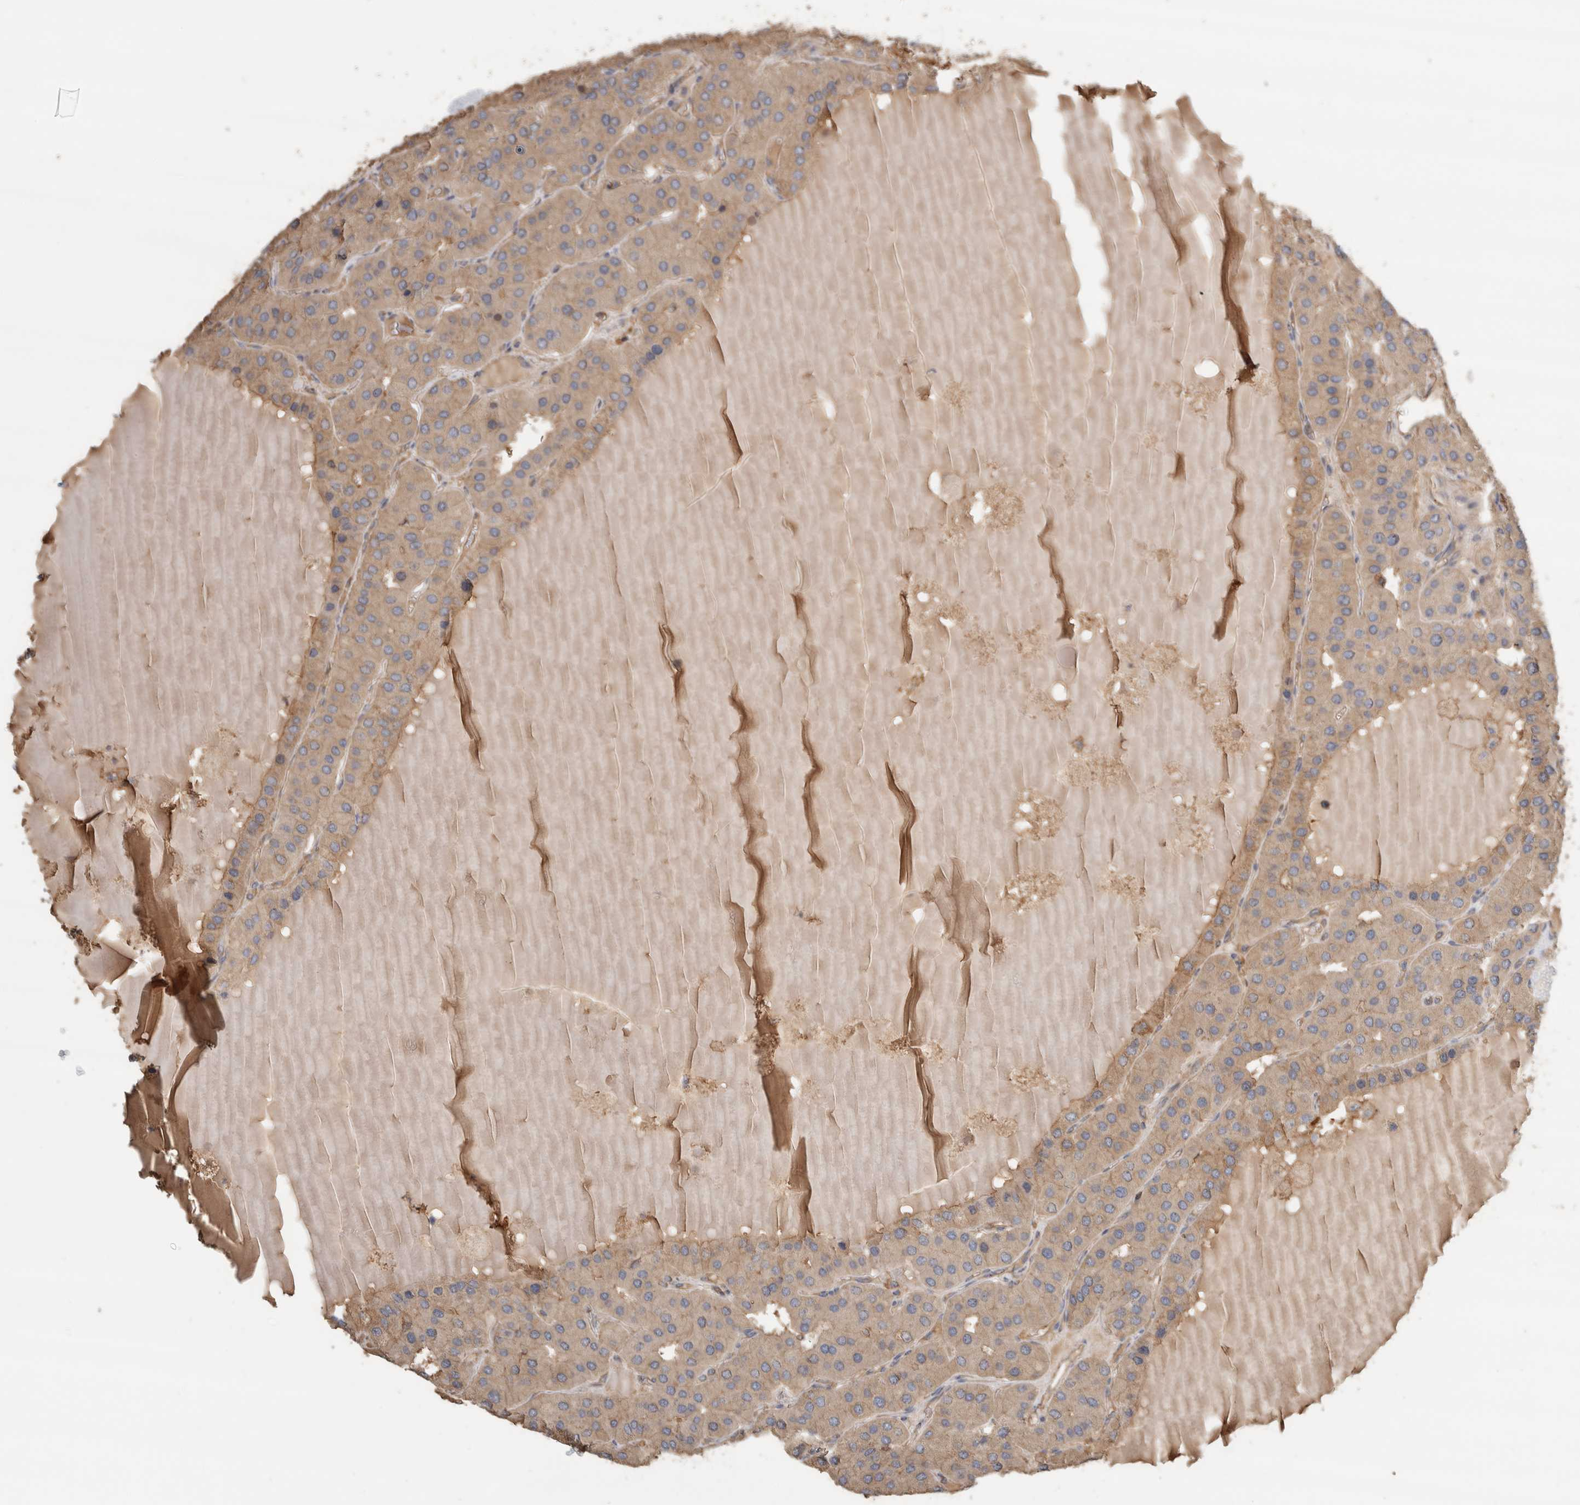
{"staining": {"intensity": "moderate", "quantity": ">75%", "location": "cytoplasmic/membranous"}, "tissue": "parathyroid gland", "cell_type": "Glandular cells", "image_type": "normal", "snomed": [{"axis": "morphology", "description": "Normal tissue, NOS"}, {"axis": "morphology", "description": "Adenoma, NOS"}, {"axis": "topography", "description": "Parathyroid gland"}], "caption": "A micrograph showing moderate cytoplasmic/membranous positivity in approximately >75% of glandular cells in unremarkable parathyroid gland, as visualized by brown immunohistochemical staining.", "gene": "EIF4G3", "patient": {"sex": "female", "age": 86}}